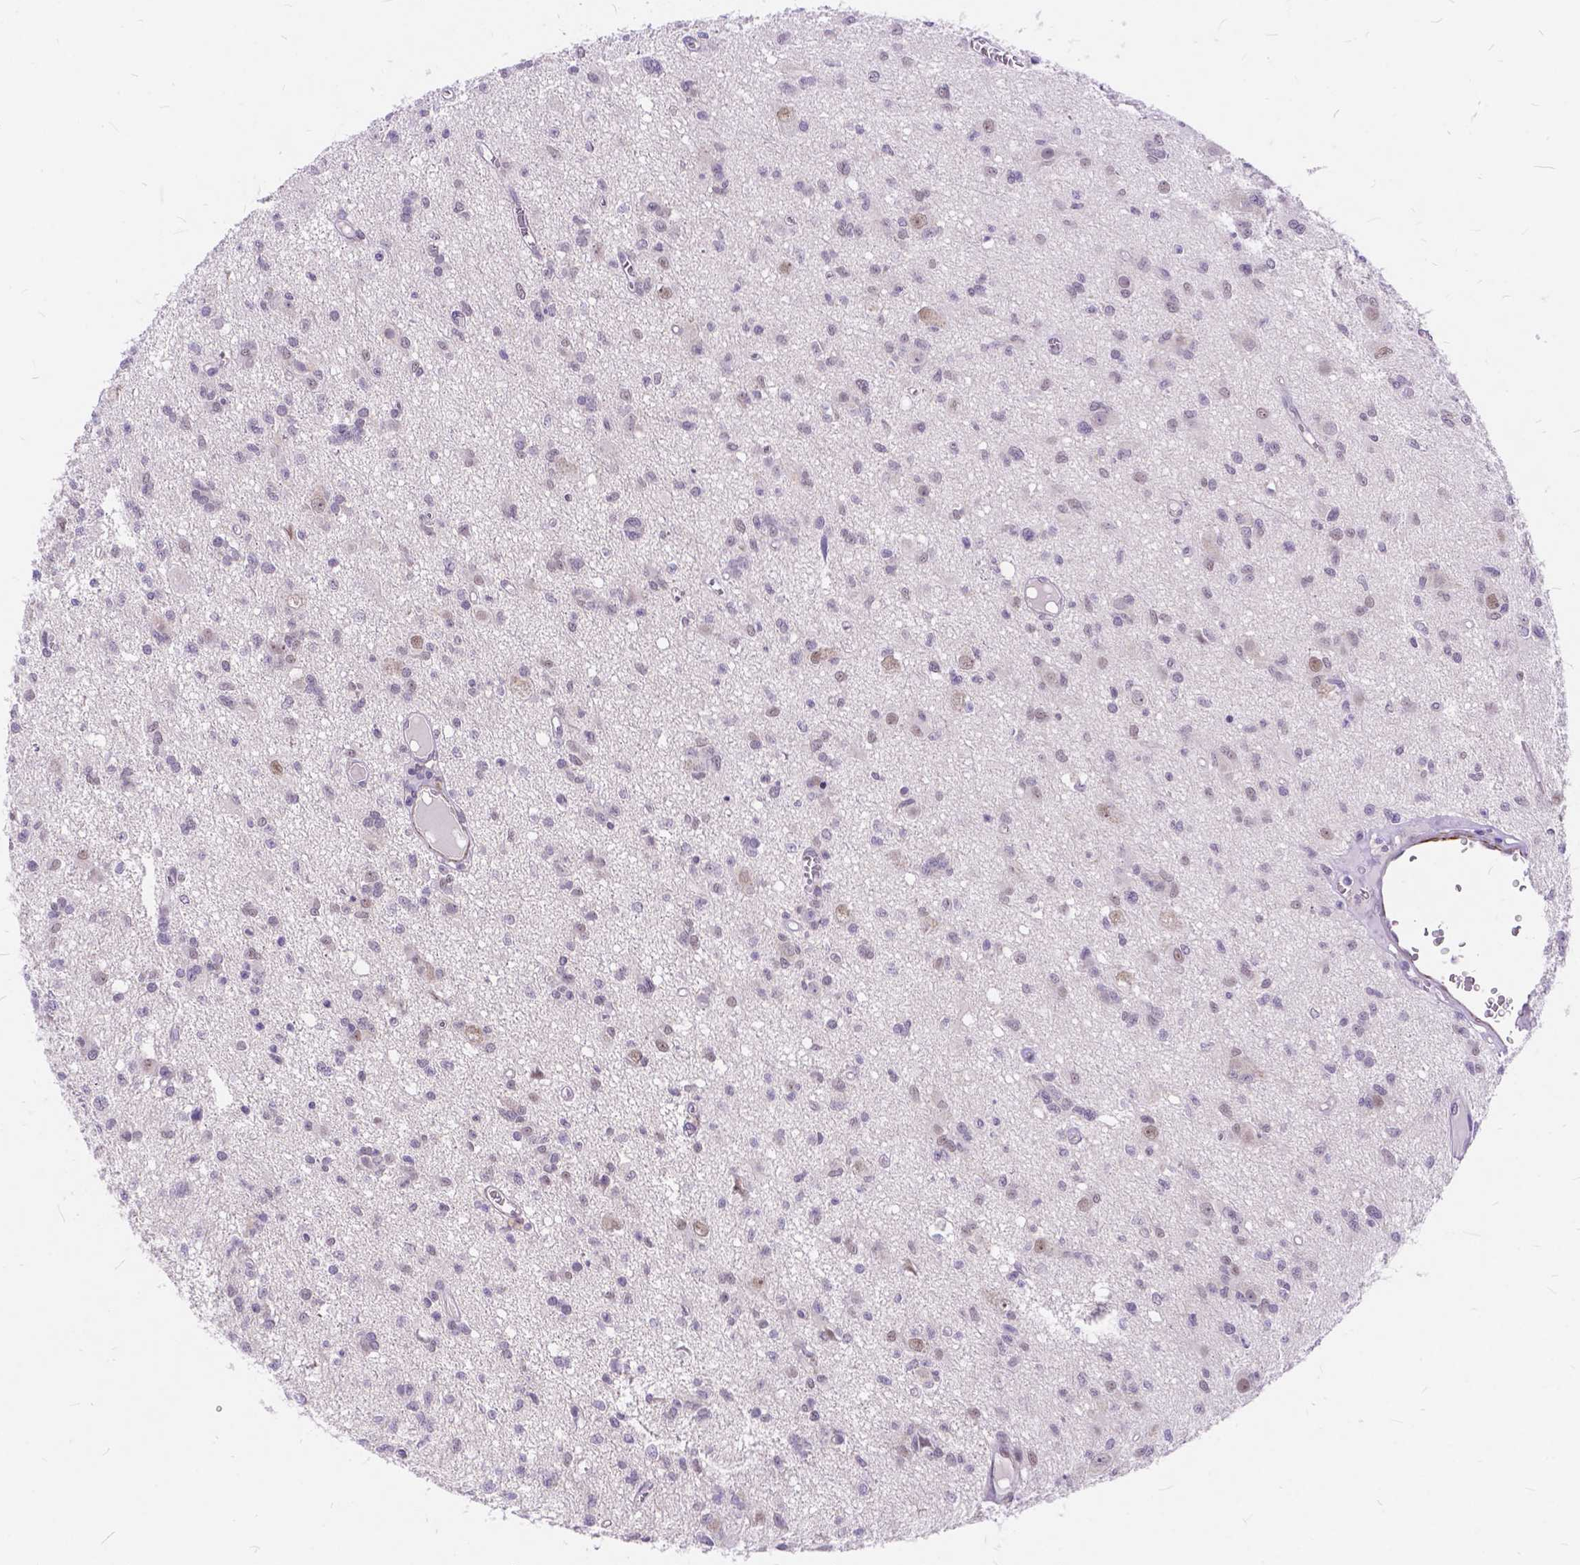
{"staining": {"intensity": "negative", "quantity": "none", "location": "none"}, "tissue": "glioma", "cell_type": "Tumor cells", "image_type": "cancer", "snomed": [{"axis": "morphology", "description": "Glioma, malignant, Low grade"}, {"axis": "topography", "description": "Brain"}], "caption": "This is an IHC histopathology image of malignant low-grade glioma. There is no positivity in tumor cells.", "gene": "MAN2C1", "patient": {"sex": "male", "age": 64}}